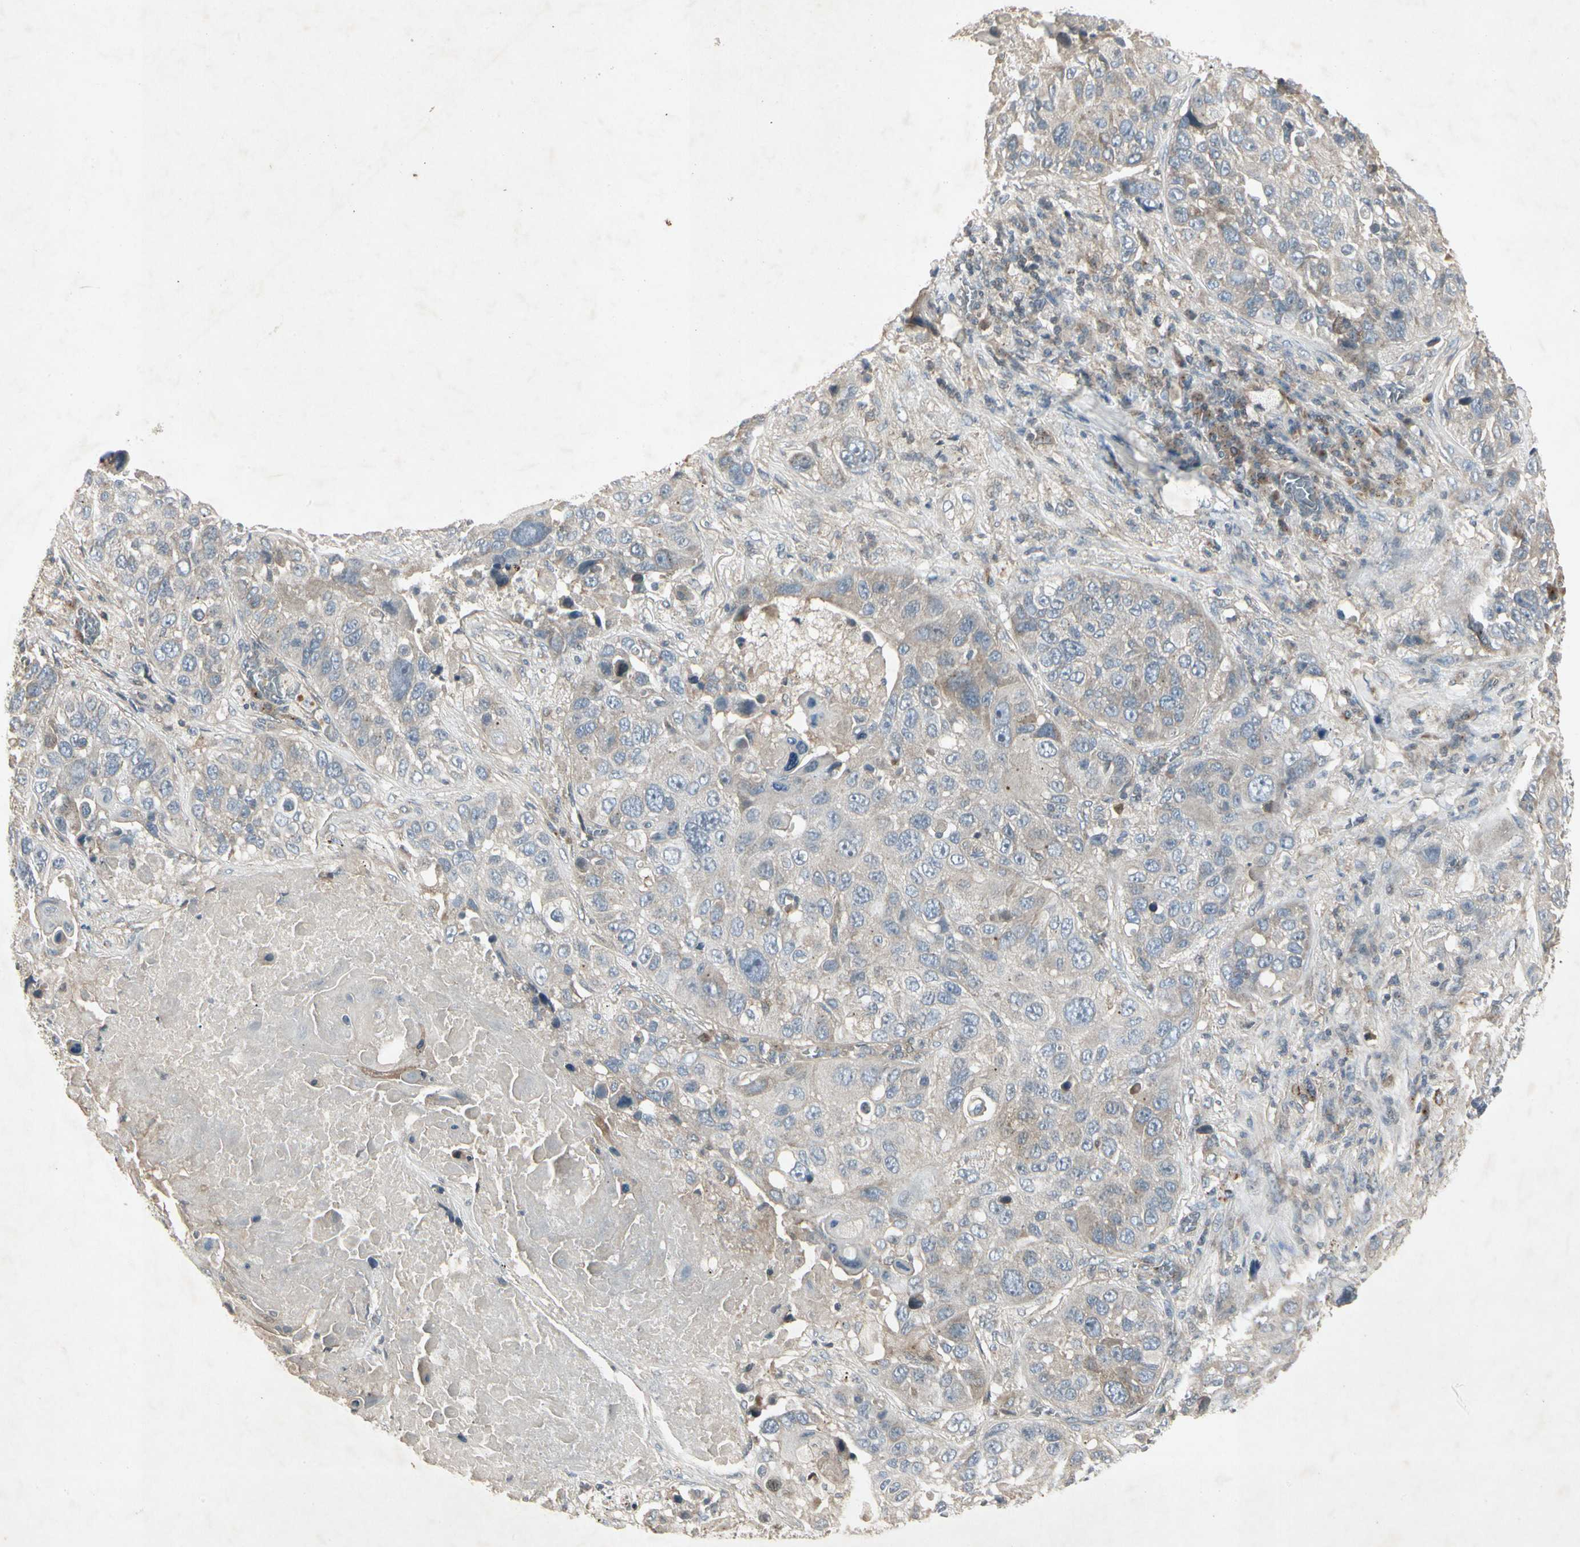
{"staining": {"intensity": "weak", "quantity": "25%-75%", "location": "cytoplasmic/membranous"}, "tissue": "lung cancer", "cell_type": "Tumor cells", "image_type": "cancer", "snomed": [{"axis": "morphology", "description": "Squamous cell carcinoma, NOS"}, {"axis": "topography", "description": "Lung"}], "caption": "The image reveals staining of lung squamous cell carcinoma, revealing weak cytoplasmic/membranous protein staining (brown color) within tumor cells.", "gene": "TEK", "patient": {"sex": "male", "age": 57}}